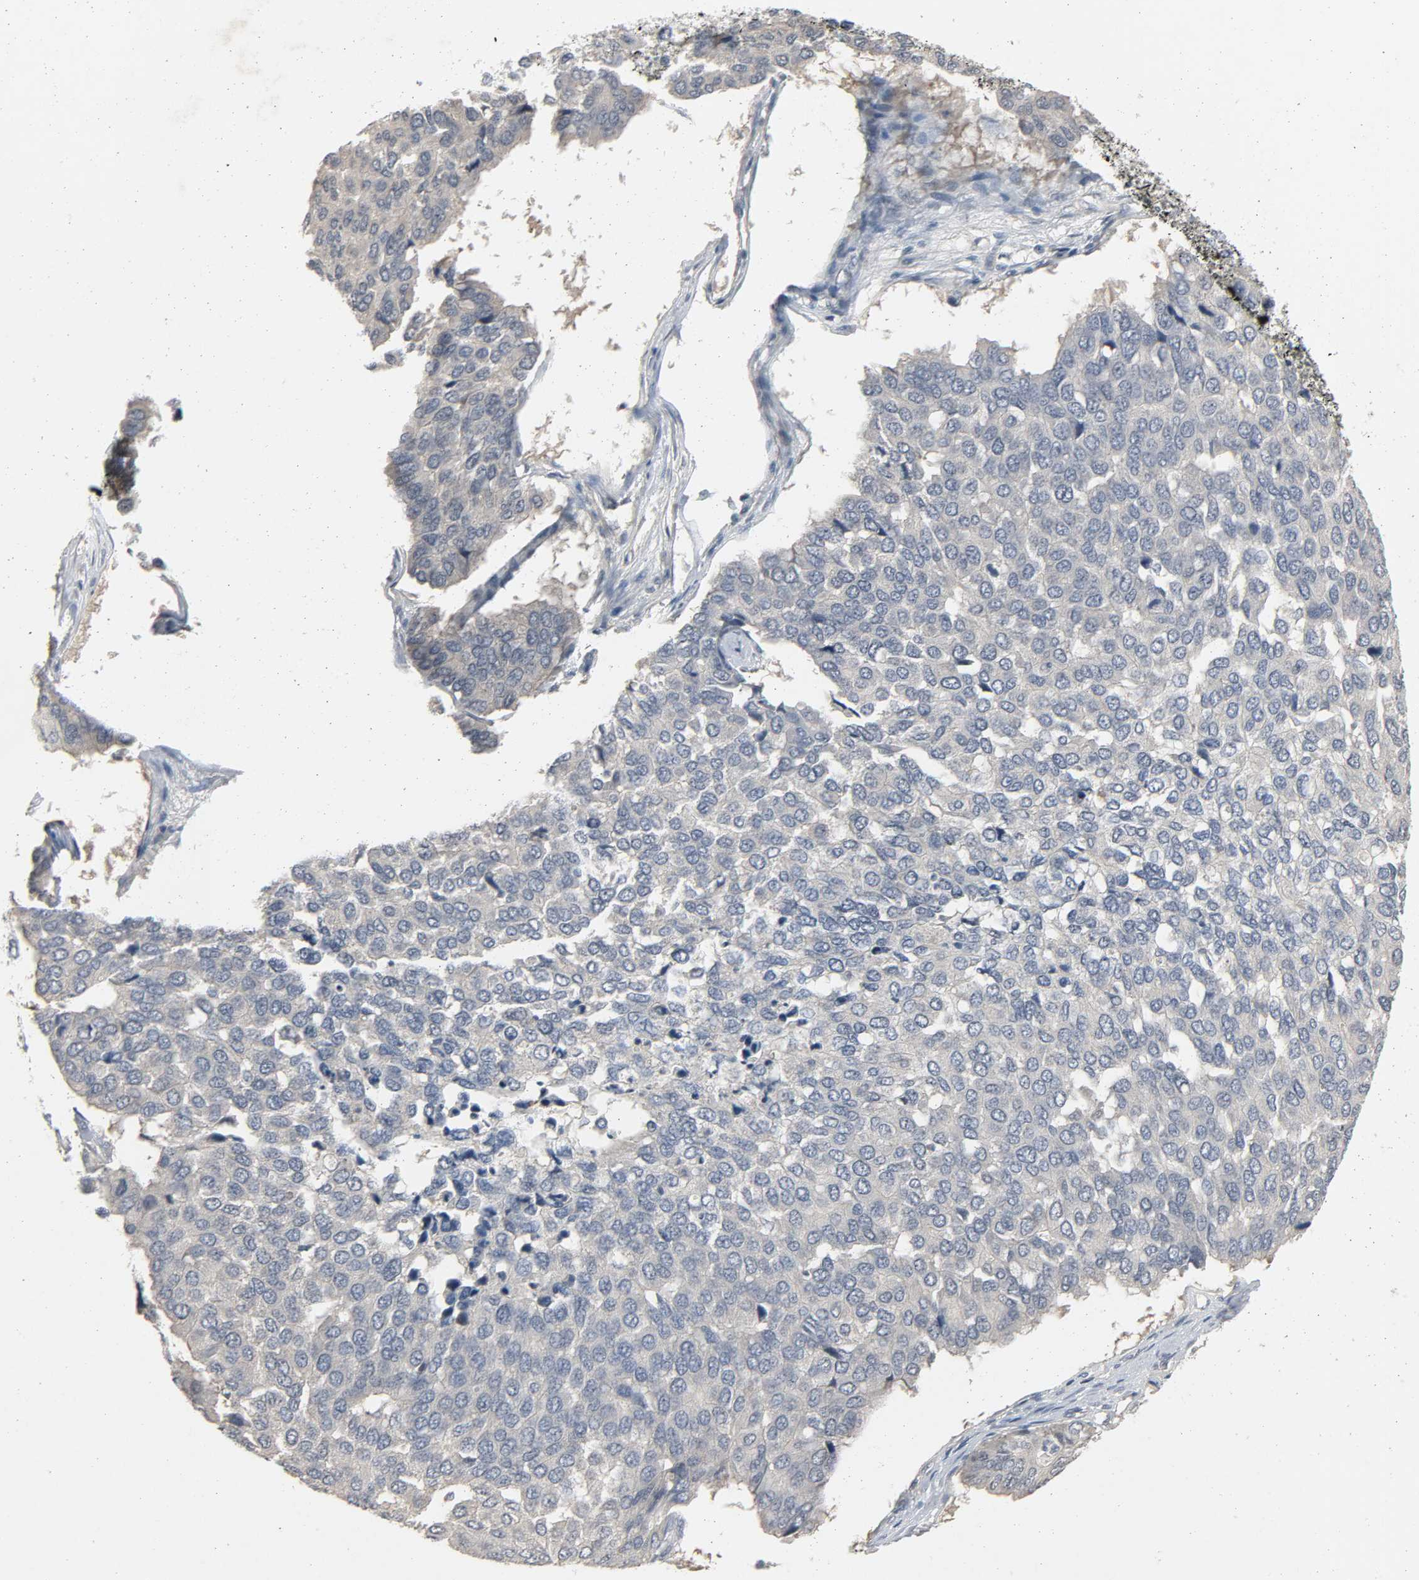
{"staining": {"intensity": "negative", "quantity": "none", "location": "none"}, "tissue": "pancreatic cancer", "cell_type": "Tumor cells", "image_type": "cancer", "snomed": [{"axis": "morphology", "description": "Adenocarcinoma, NOS"}, {"axis": "topography", "description": "Pancreas"}], "caption": "This is a image of immunohistochemistry staining of pancreatic cancer, which shows no expression in tumor cells.", "gene": "CD4", "patient": {"sex": "male", "age": 50}}